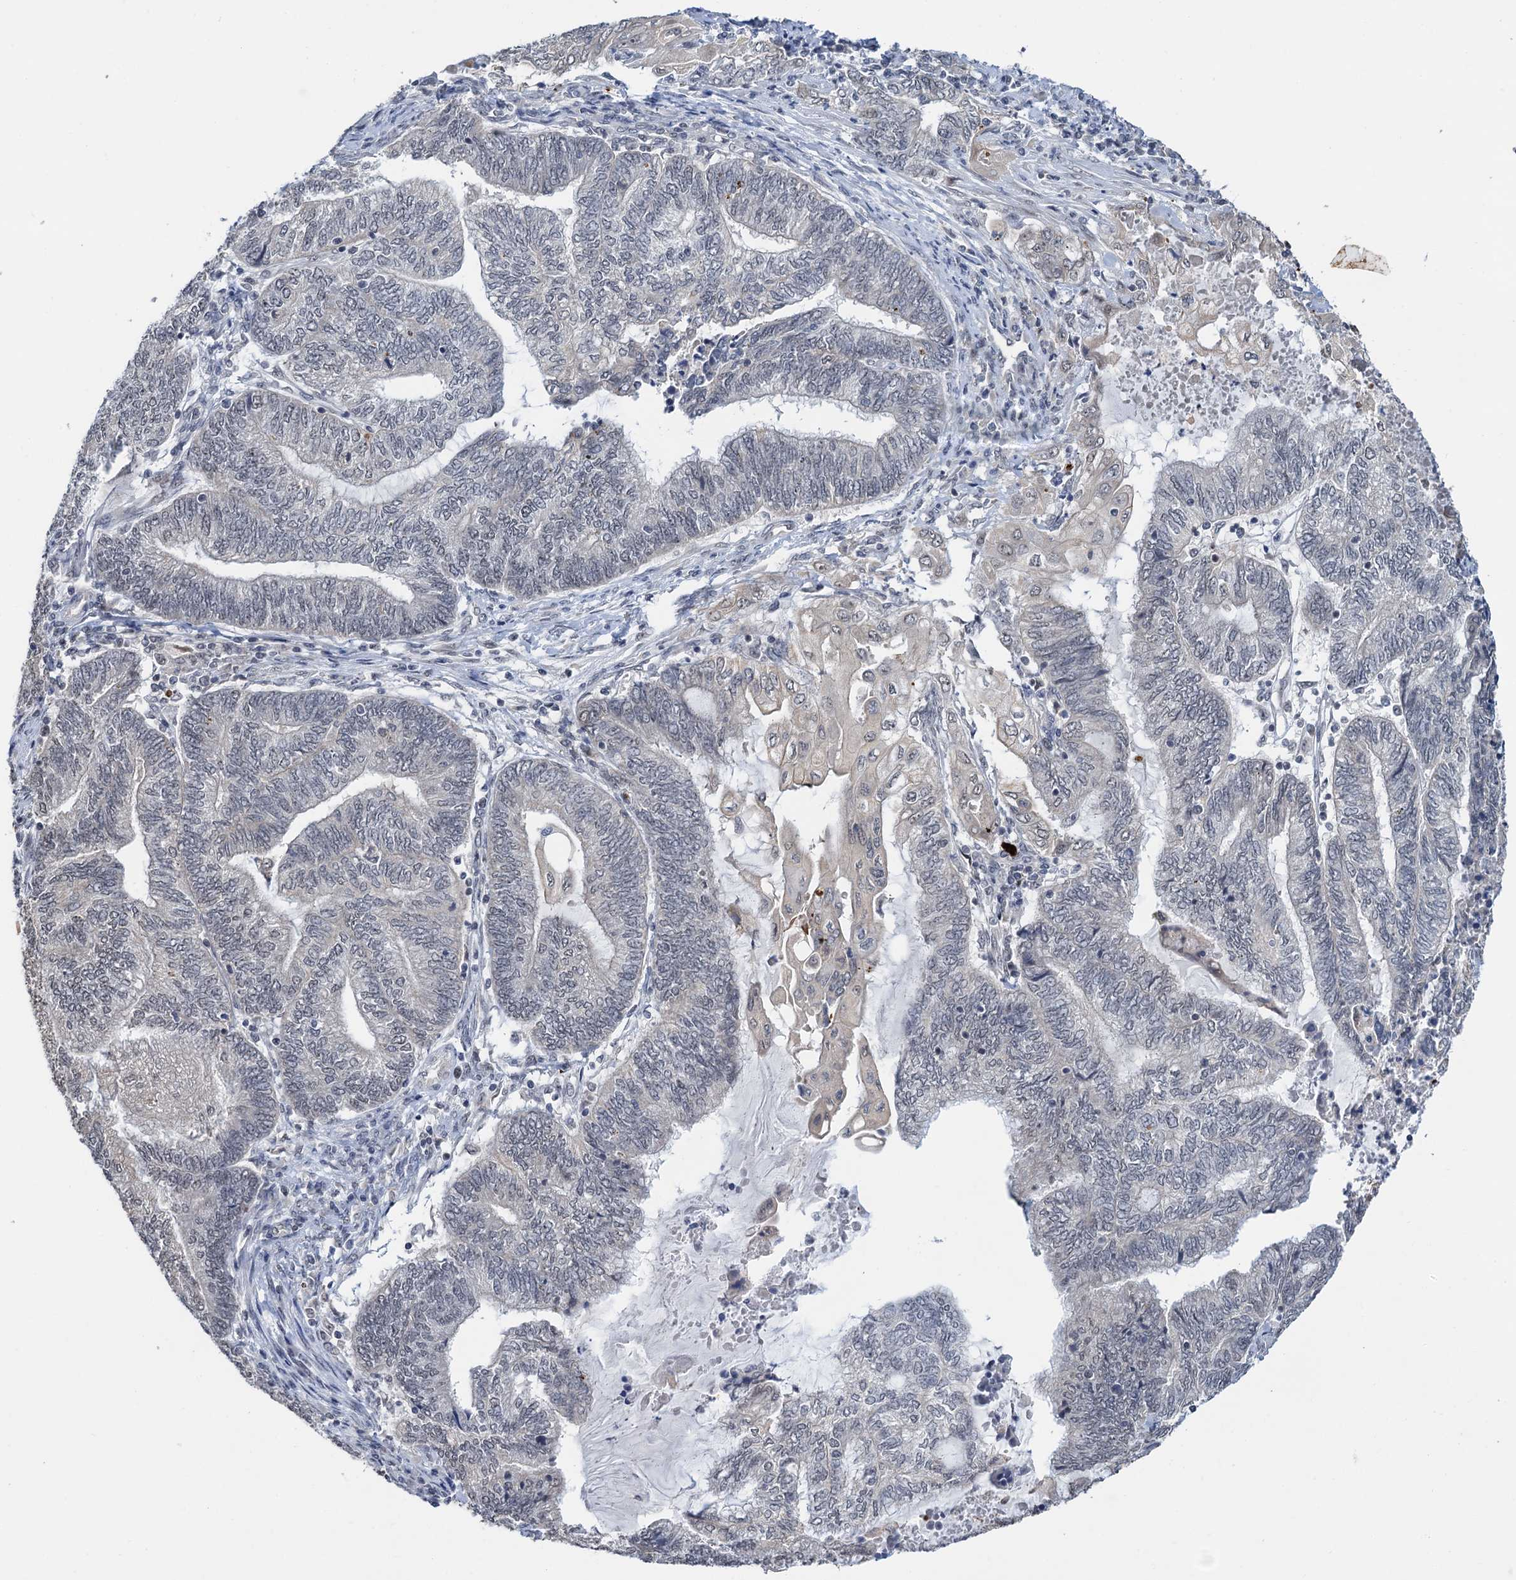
{"staining": {"intensity": "weak", "quantity": "<25%", "location": "cytoplasmic/membranous"}, "tissue": "endometrial cancer", "cell_type": "Tumor cells", "image_type": "cancer", "snomed": [{"axis": "morphology", "description": "Adenocarcinoma, NOS"}, {"axis": "topography", "description": "Uterus"}, {"axis": "topography", "description": "Endometrium"}], "caption": "There is no significant staining in tumor cells of endometrial cancer (adenocarcinoma).", "gene": "NAT10", "patient": {"sex": "female", "age": 70}}